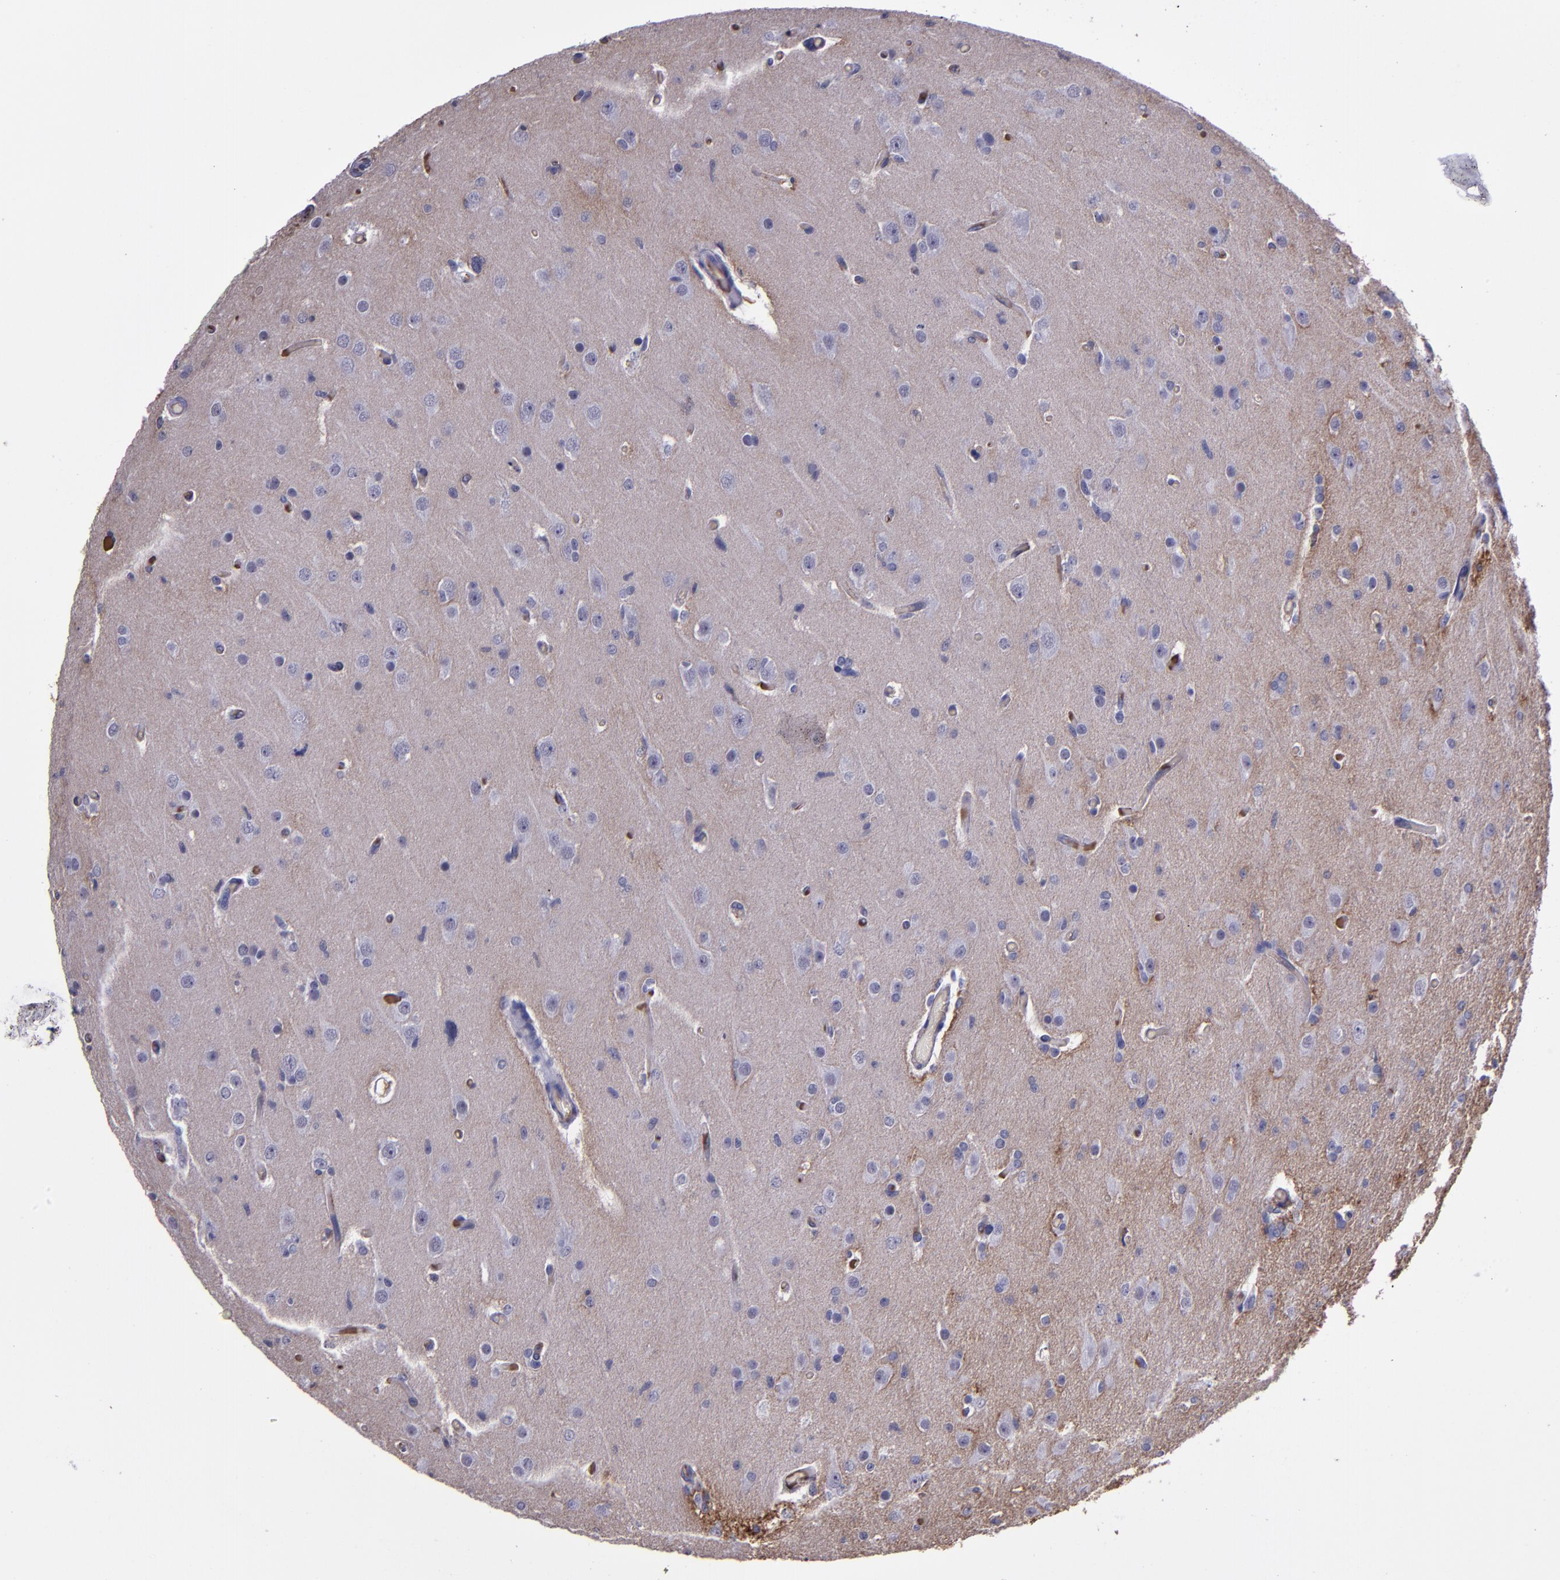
{"staining": {"intensity": "negative", "quantity": "none", "location": "none"}, "tissue": "glioma", "cell_type": "Tumor cells", "image_type": "cancer", "snomed": [{"axis": "morphology", "description": "Glioma, malignant, High grade"}, {"axis": "topography", "description": "Brain"}], "caption": "High magnification brightfield microscopy of malignant glioma (high-grade) stained with DAB (3,3'-diaminobenzidine) (brown) and counterstained with hematoxylin (blue): tumor cells show no significant expression.", "gene": "A2M", "patient": {"sex": "male", "age": 33}}